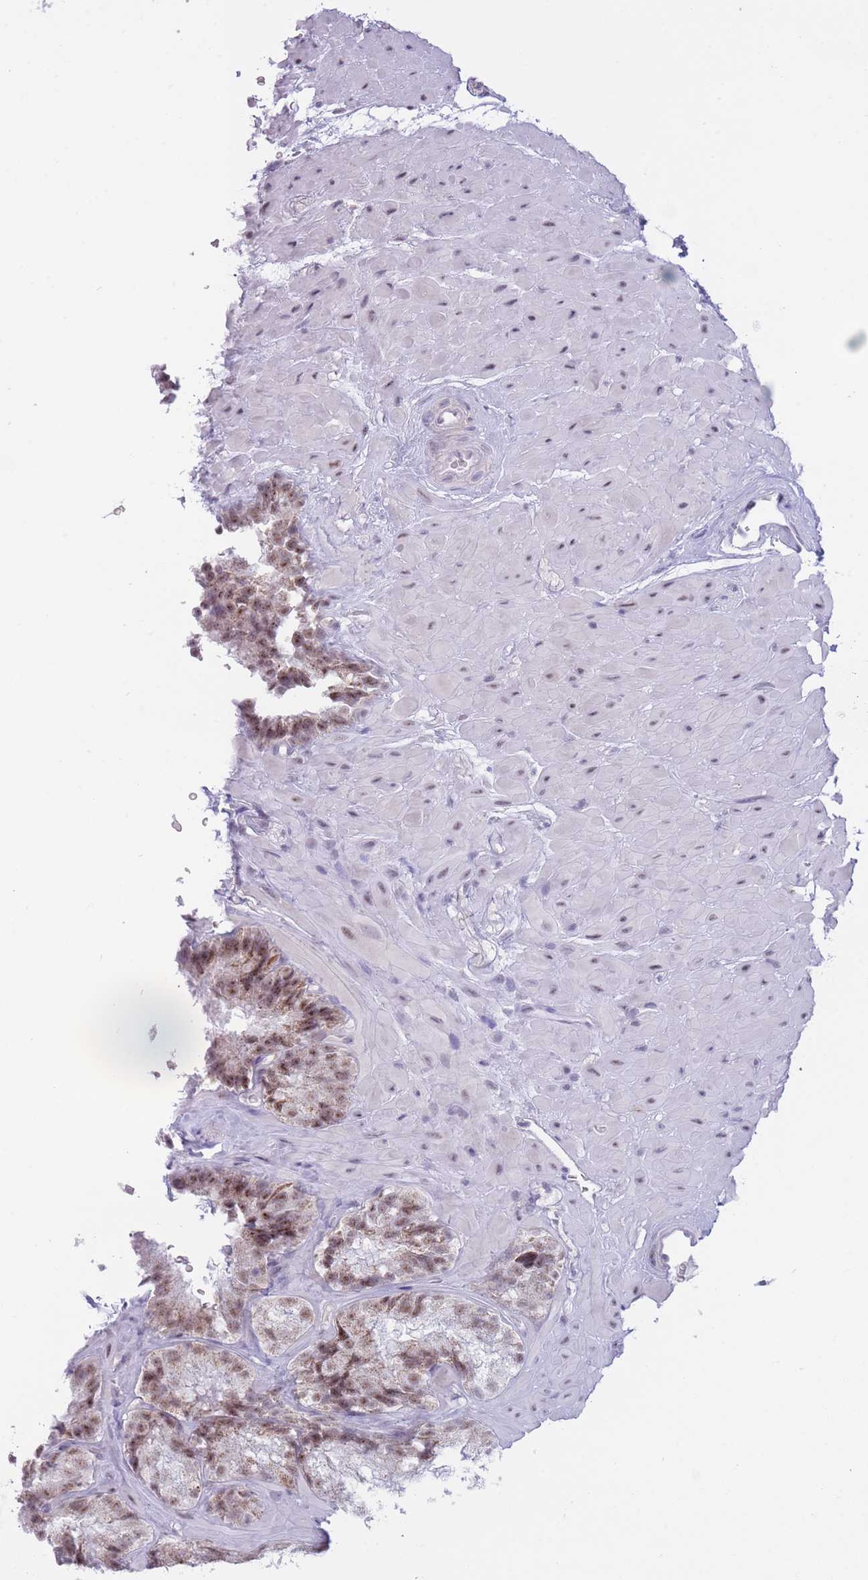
{"staining": {"intensity": "moderate", "quantity": "25%-75%", "location": "cytoplasmic/membranous,nuclear"}, "tissue": "seminal vesicle", "cell_type": "Glandular cells", "image_type": "normal", "snomed": [{"axis": "morphology", "description": "Normal tissue, NOS"}, {"axis": "topography", "description": "Seminal veicle"}], "caption": "Immunohistochemistry (IHC) image of unremarkable human seminal vesicle stained for a protein (brown), which displays medium levels of moderate cytoplasmic/membranous,nuclear staining in about 25%-75% of glandular cells.", "gene": "CYP2B6", "patient": {"sex": "male", "age": 58}}